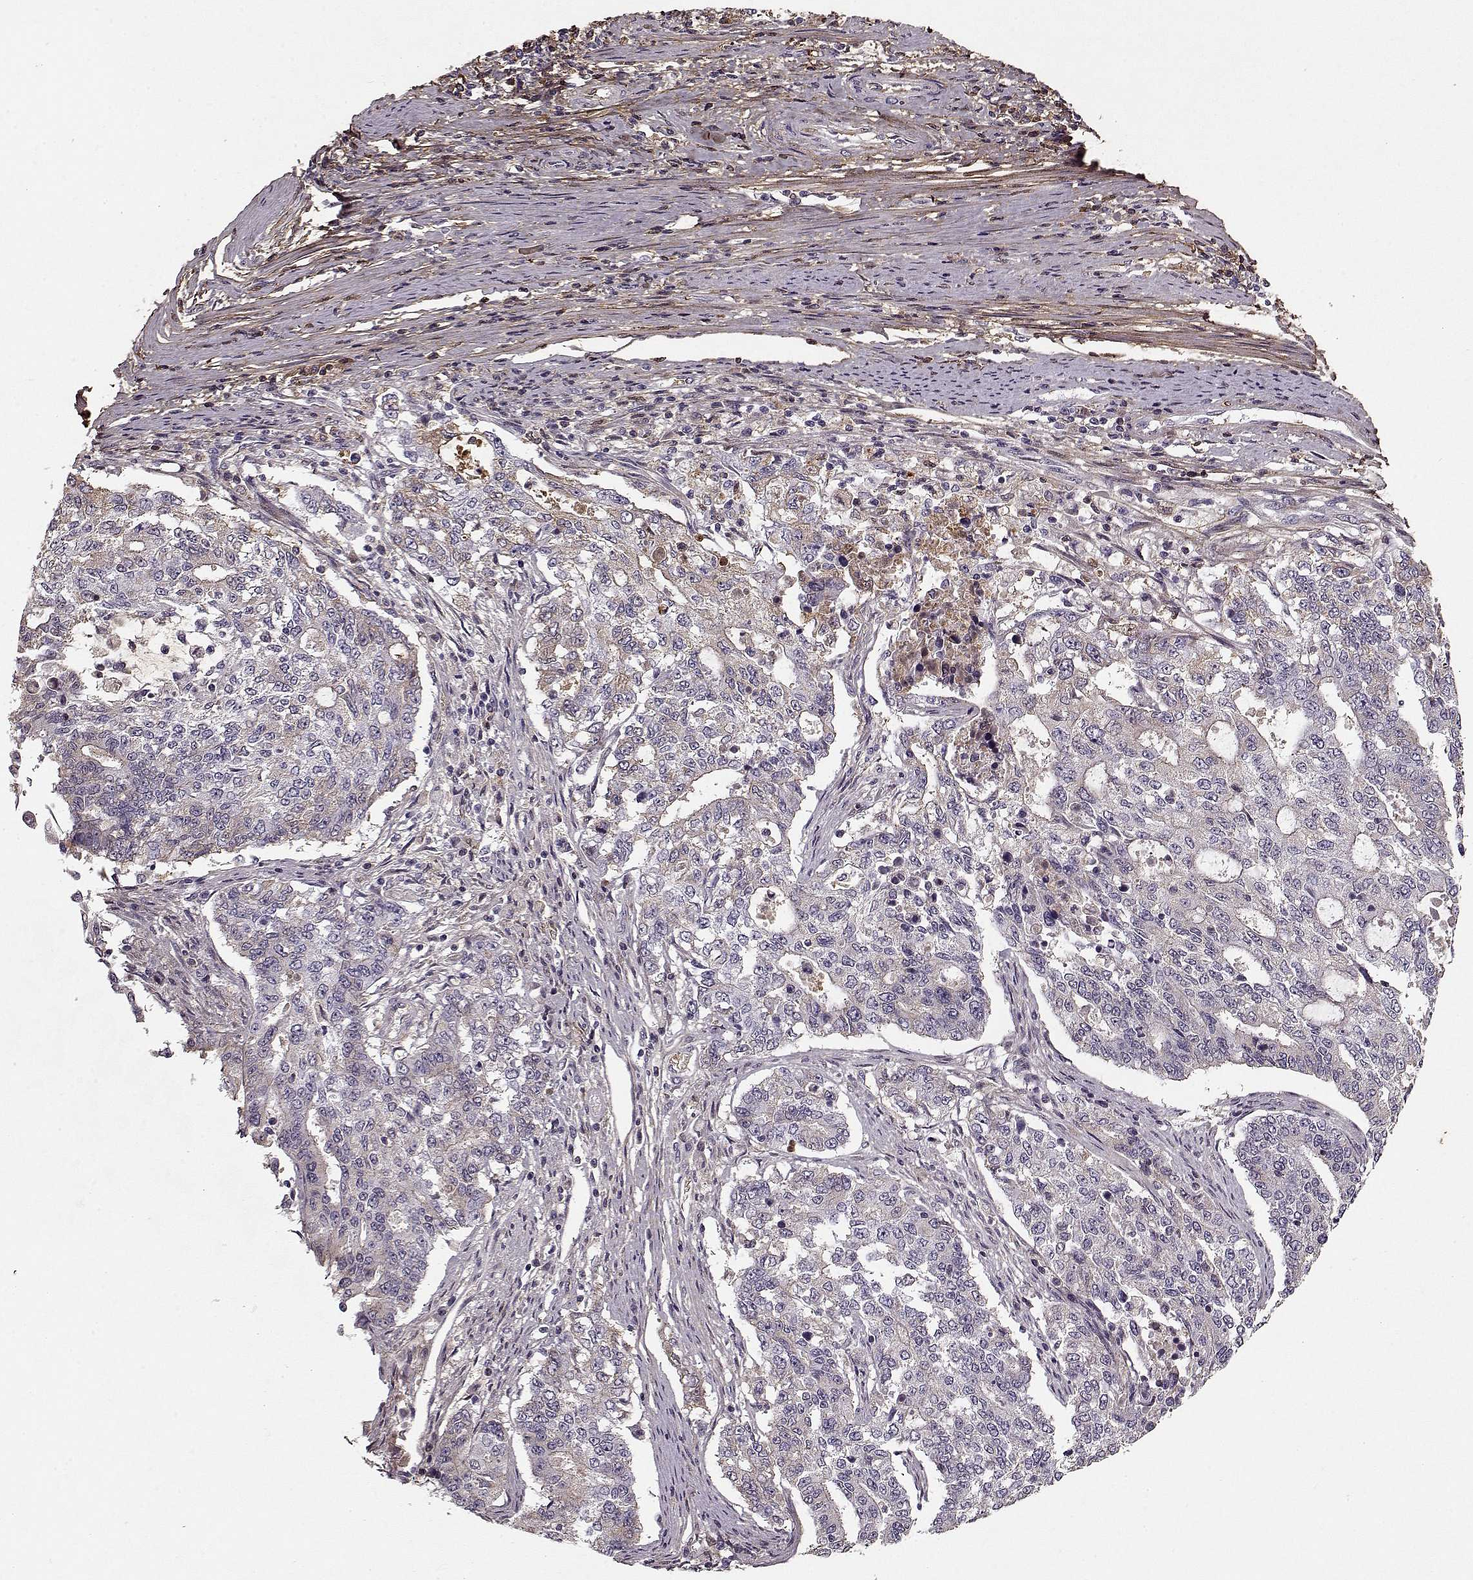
{"staining": {"intensity": "weak", "quantity": "<25%", "location": "cytoplasmic/membranous"}, "tissue": "endometrial cancer", "cell_type": "Tumor cells", "image_type": "cancer", "snomed": [{"axis": "morphology", "description": "Adenocarcinoma, NOS"}, {"axis": "topography", "description": "Uterus"}], "caption": "This is an immunohistochemistry image of human endometrial cancer. There is no staining in tumor cells.", "gene": "LUM", "patient": {"sex": "female", "age": 59}}